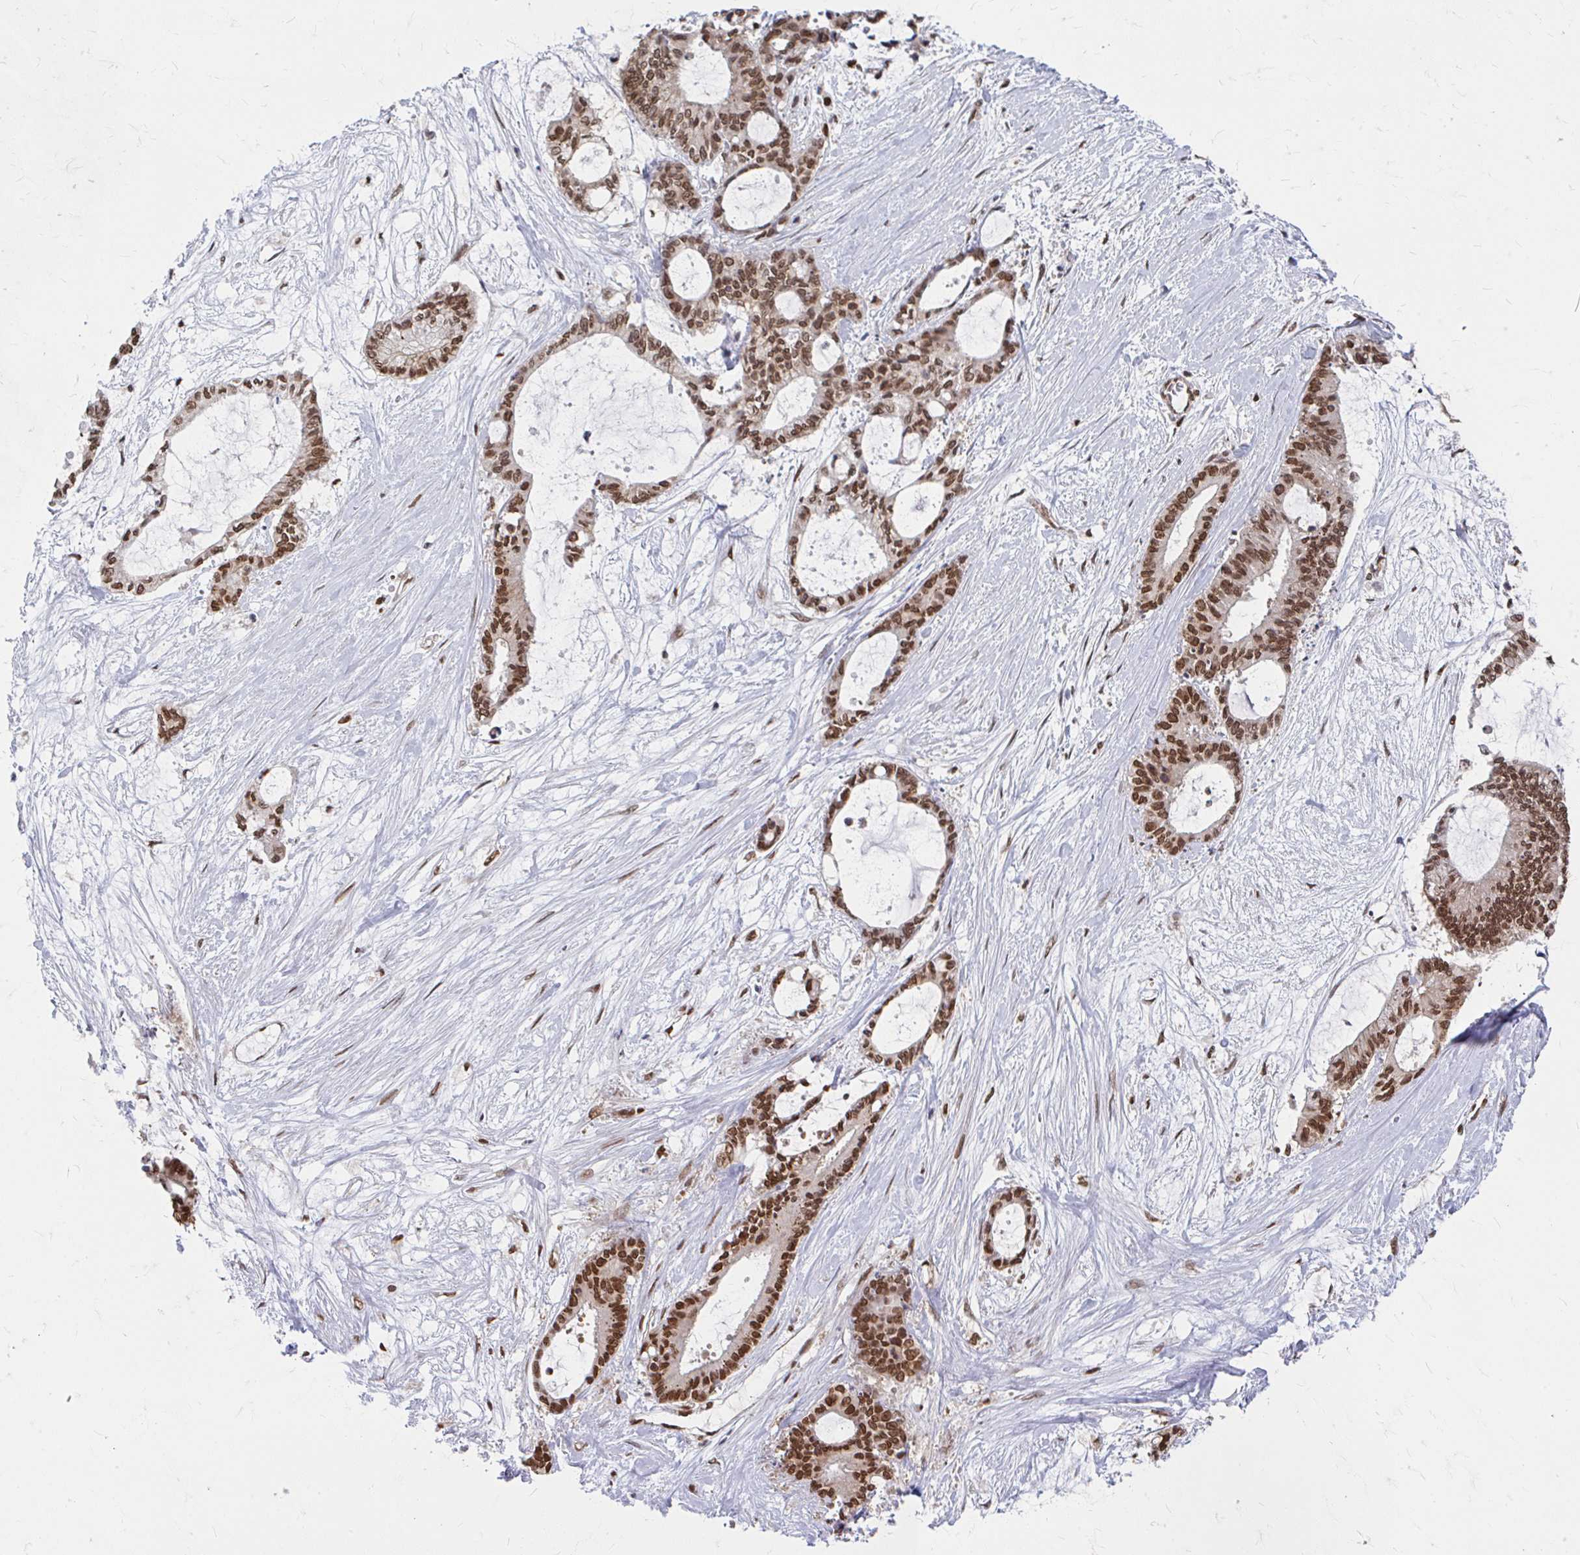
{"staining": {"intensity": "moderate", "quantity": ">75%", "location": "cytoplasmic/membranous,nuclear"}, "tissue": "liver cancer", "cell_type": "Tumor cells", "image_type": "cancer", "snomed": [{"axis": "morphology", "description": "Normal tissue, NOS"}, {"axis": "morphology", "description": "Cholangiocarcinoma"}, {"axis": "topography", "description": "Liver"}, {"axis": "topography", "description": "Peripheral nerve tissue"}], "caption": "Immunohistochemical staining of human cholangiocarcinoma (liver) reveals moderate cytoplasmic/membranous and nuclear protein positivity in approximately >75% of tumor cells. The protein of interest is stained brown, and the nuclei are stained in blue (DAB (3,3'-diaminobenzidine) IHC with brightfield microscopy, high magnification).", "gene": "XPO1", "patient": {"sex": "female", "age": 73}}